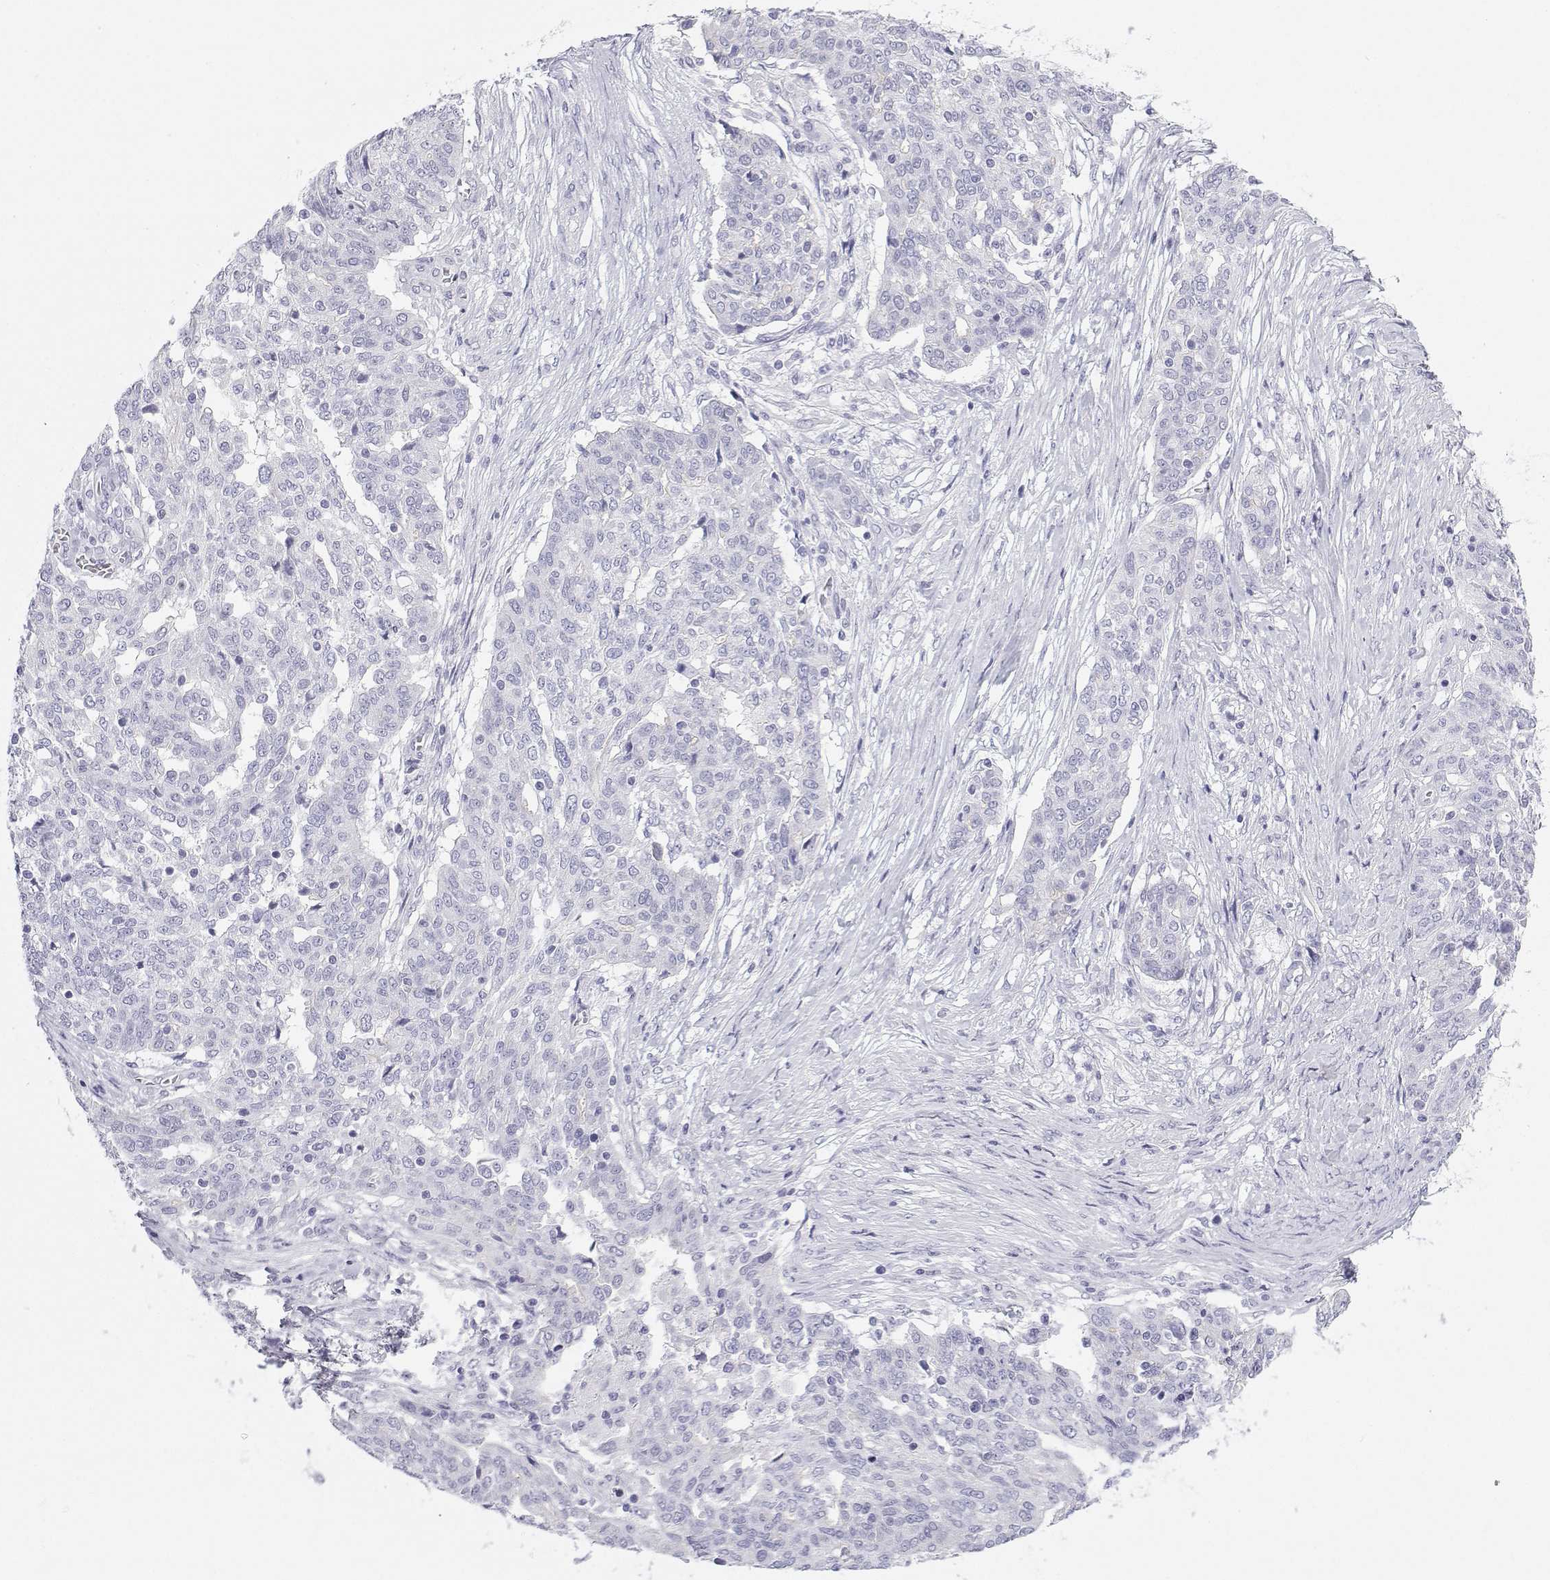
{"staining": {"intensity": "negative", "quantity": "none", "location": "none"}, "tissue": "ovarian cancer", "cell_type": "Tumor cells", "image_type": "cancer", "snomed": [{"axis": "morphology", "description": "Cystadenocarcinoma, serous, NOS"}, {"axis": "topography", "description": "Ovary"}], "caption": "An immunohistochemistry (IHC) micrograph of ovarian serous cystadenocarcinoma is shown. There is no staining in tumor cells of ovarian serous cystadenocarcinoma.", "gene": "BHMT", "patient": {"sex": "female", "age": 67}}